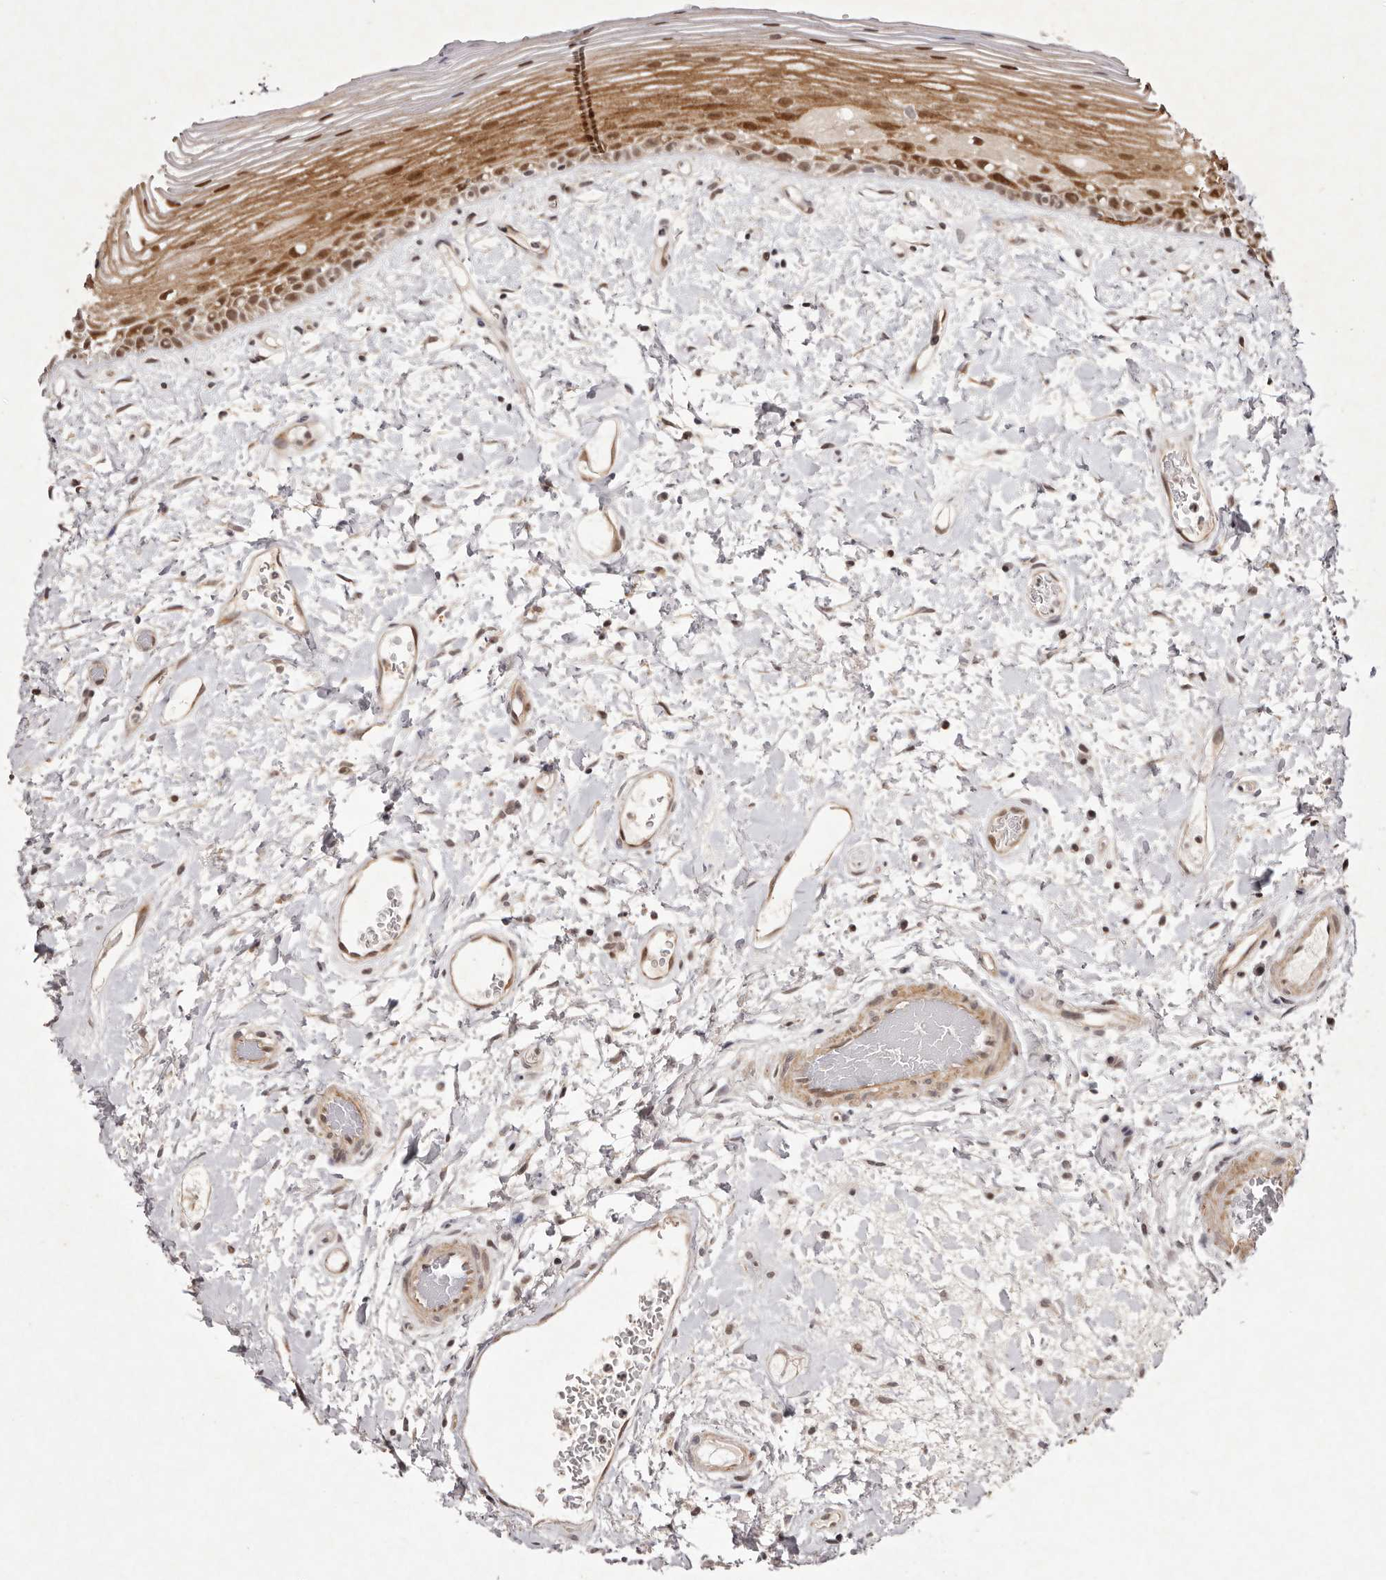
{"staining": {"intensity": "moderate", "quantity": ">75%", "location": "cytoplasmic/membranous,nuclear"}, "tissue": "oral mucosa", "cell_type": "Squamous epithelial cells", "image_type": "normal", "snomed": [{"axis": "morphology", "description": "Normal tissue, NOS"}, {"axis": "topography", "description": "Oral tissue"}], "caption": "Immunohistochemical staining of benign oral mucosa exhibits >75% levels of moderate cytoplasmic/membranous,nuclear protein expression in approximately >75% of squamous epithelial cells. The staining was performed using DAB to visualize the protein expression in brown, while the nuclei were stained in blue with hematoxylin (Magnification: 20x).", "gene": "BUD31", "patient": {"sex": "female", "age": 76}}